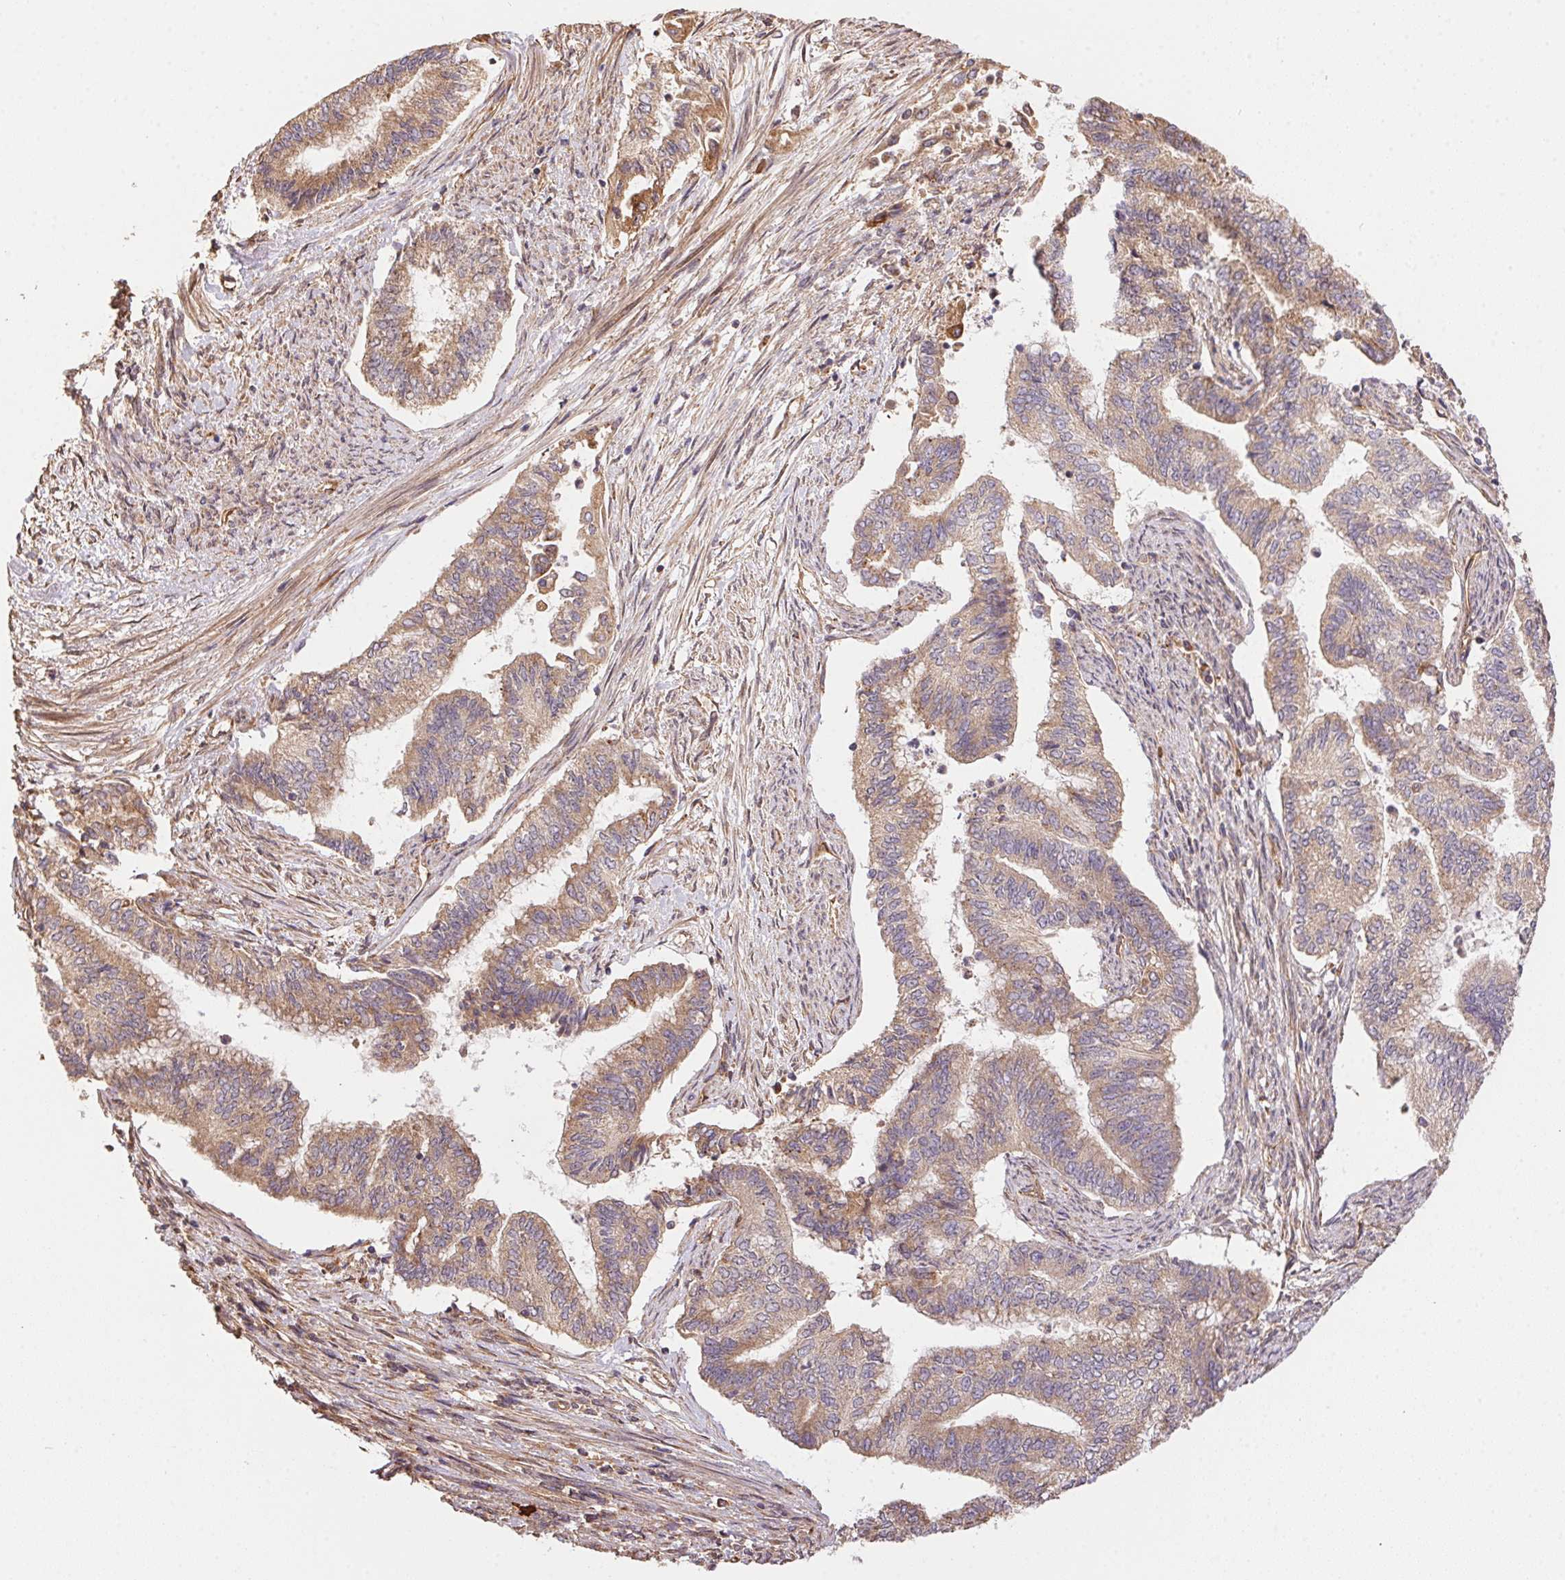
{"staining": {"intensity": "moderate", "quantity": ">75%", "location": "cytoplasmic/membranous"}, "tissue": "endometrial cancer", "cell_type": "Tumor cells", "image_type": "cancer", "snomed": [{"axis": "morphology", "description": "Adenocarcinoma, NOS"}, {"axis": "topography", "description": "Endometrium"}], "caption": "Endometrial adenocarcinoma tissue shows moderate cytoplasmic/membranous expression in about >75% of tumor cells", "gene": "USE1", "patient": {"sex": "female", "age": 65}}